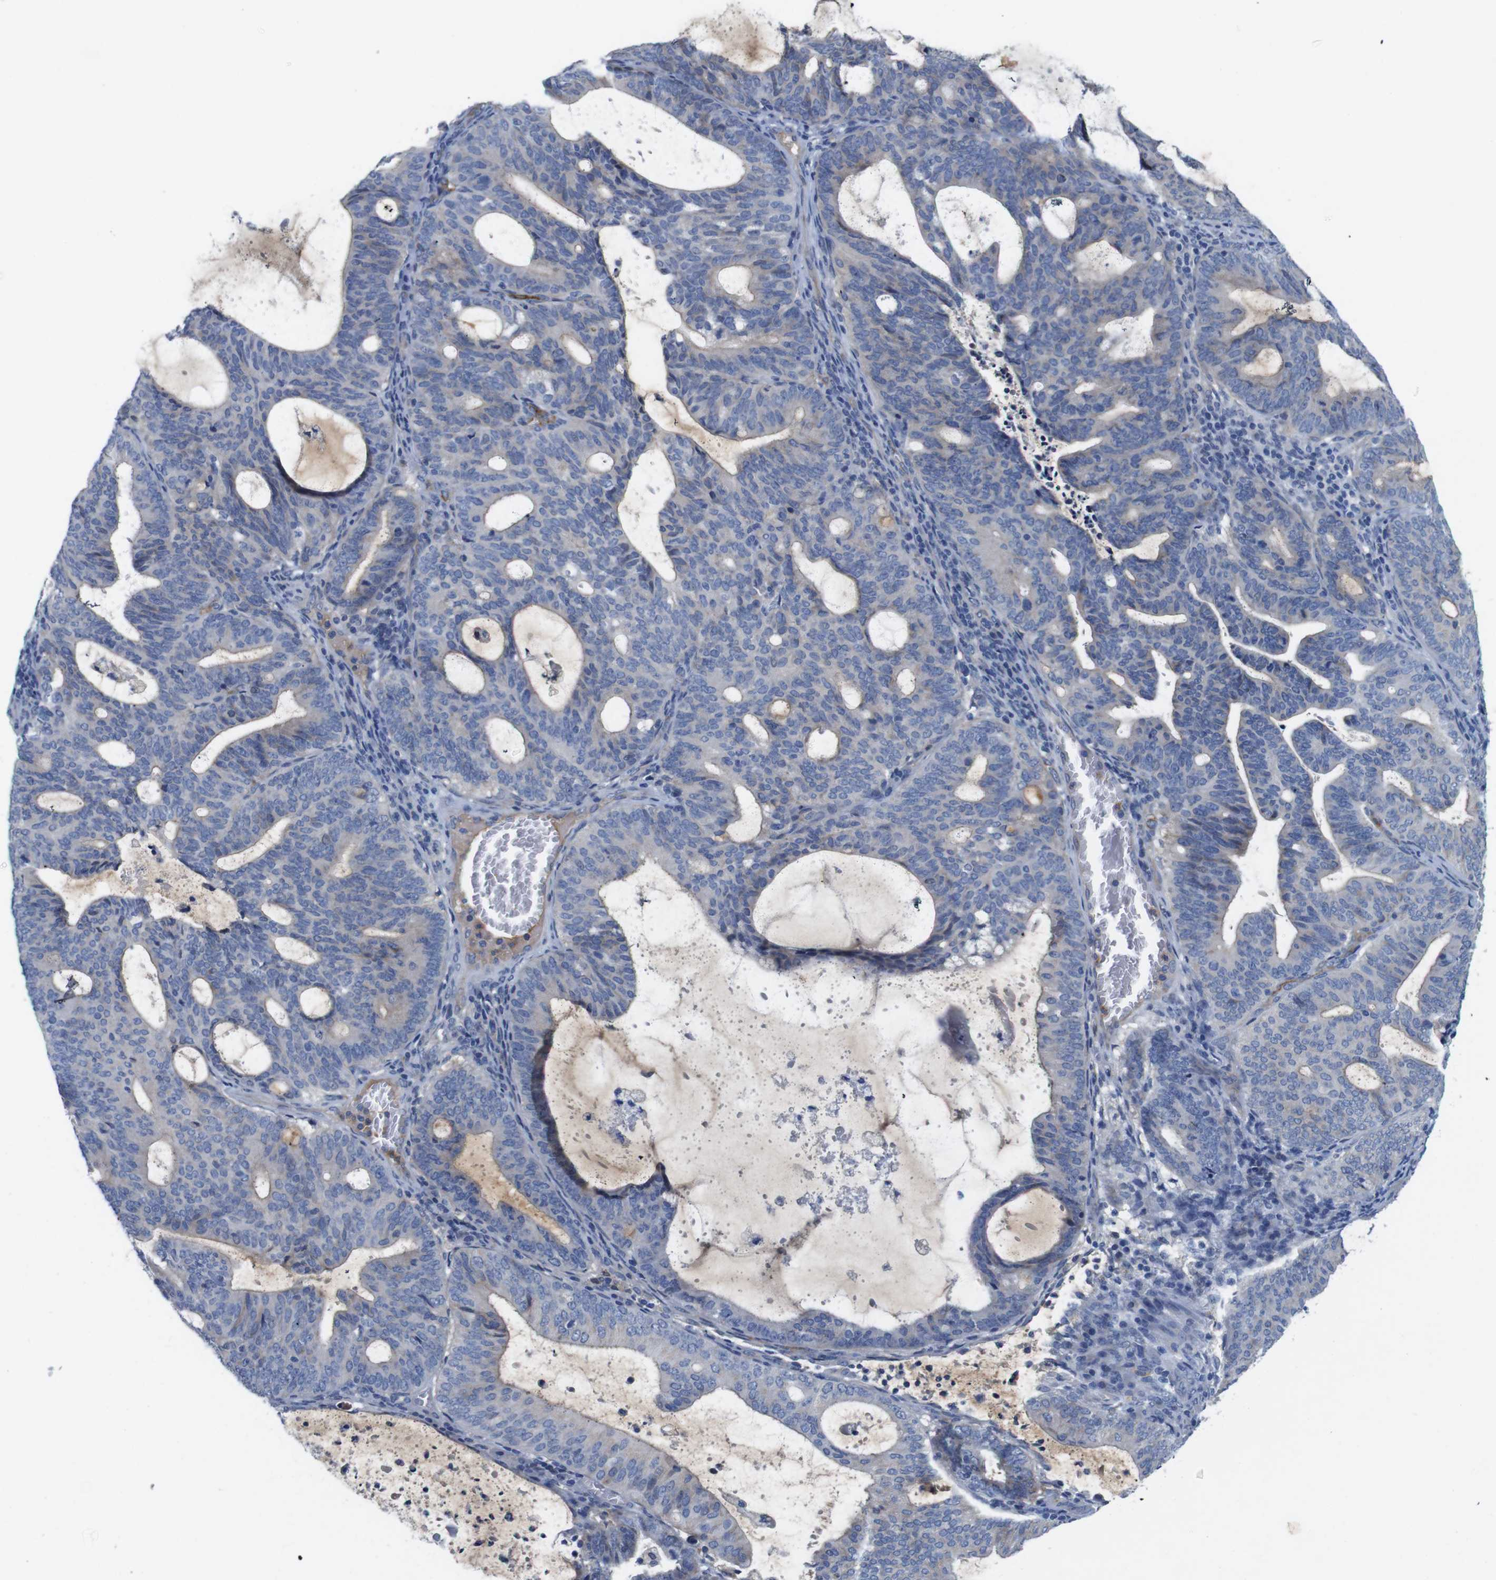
{"staining": {"intensity": "negative", "quantity": "none", "location": "none"}, "tissue": "endometrial cancer", "cell_type": "Tumor cells", "image_type": "cancer", "snomed": [{"axis": "morphology", "description": "Adenocarcinoma, NOS"}, {"axis": "topography", "description": "Uterus"}], "caption": "Tumor cells show no significant protein staining in endometrial cancer (adenocarcinoma).", "gene": "C1RL", "patient": {"sex": "female", "age": 83}}